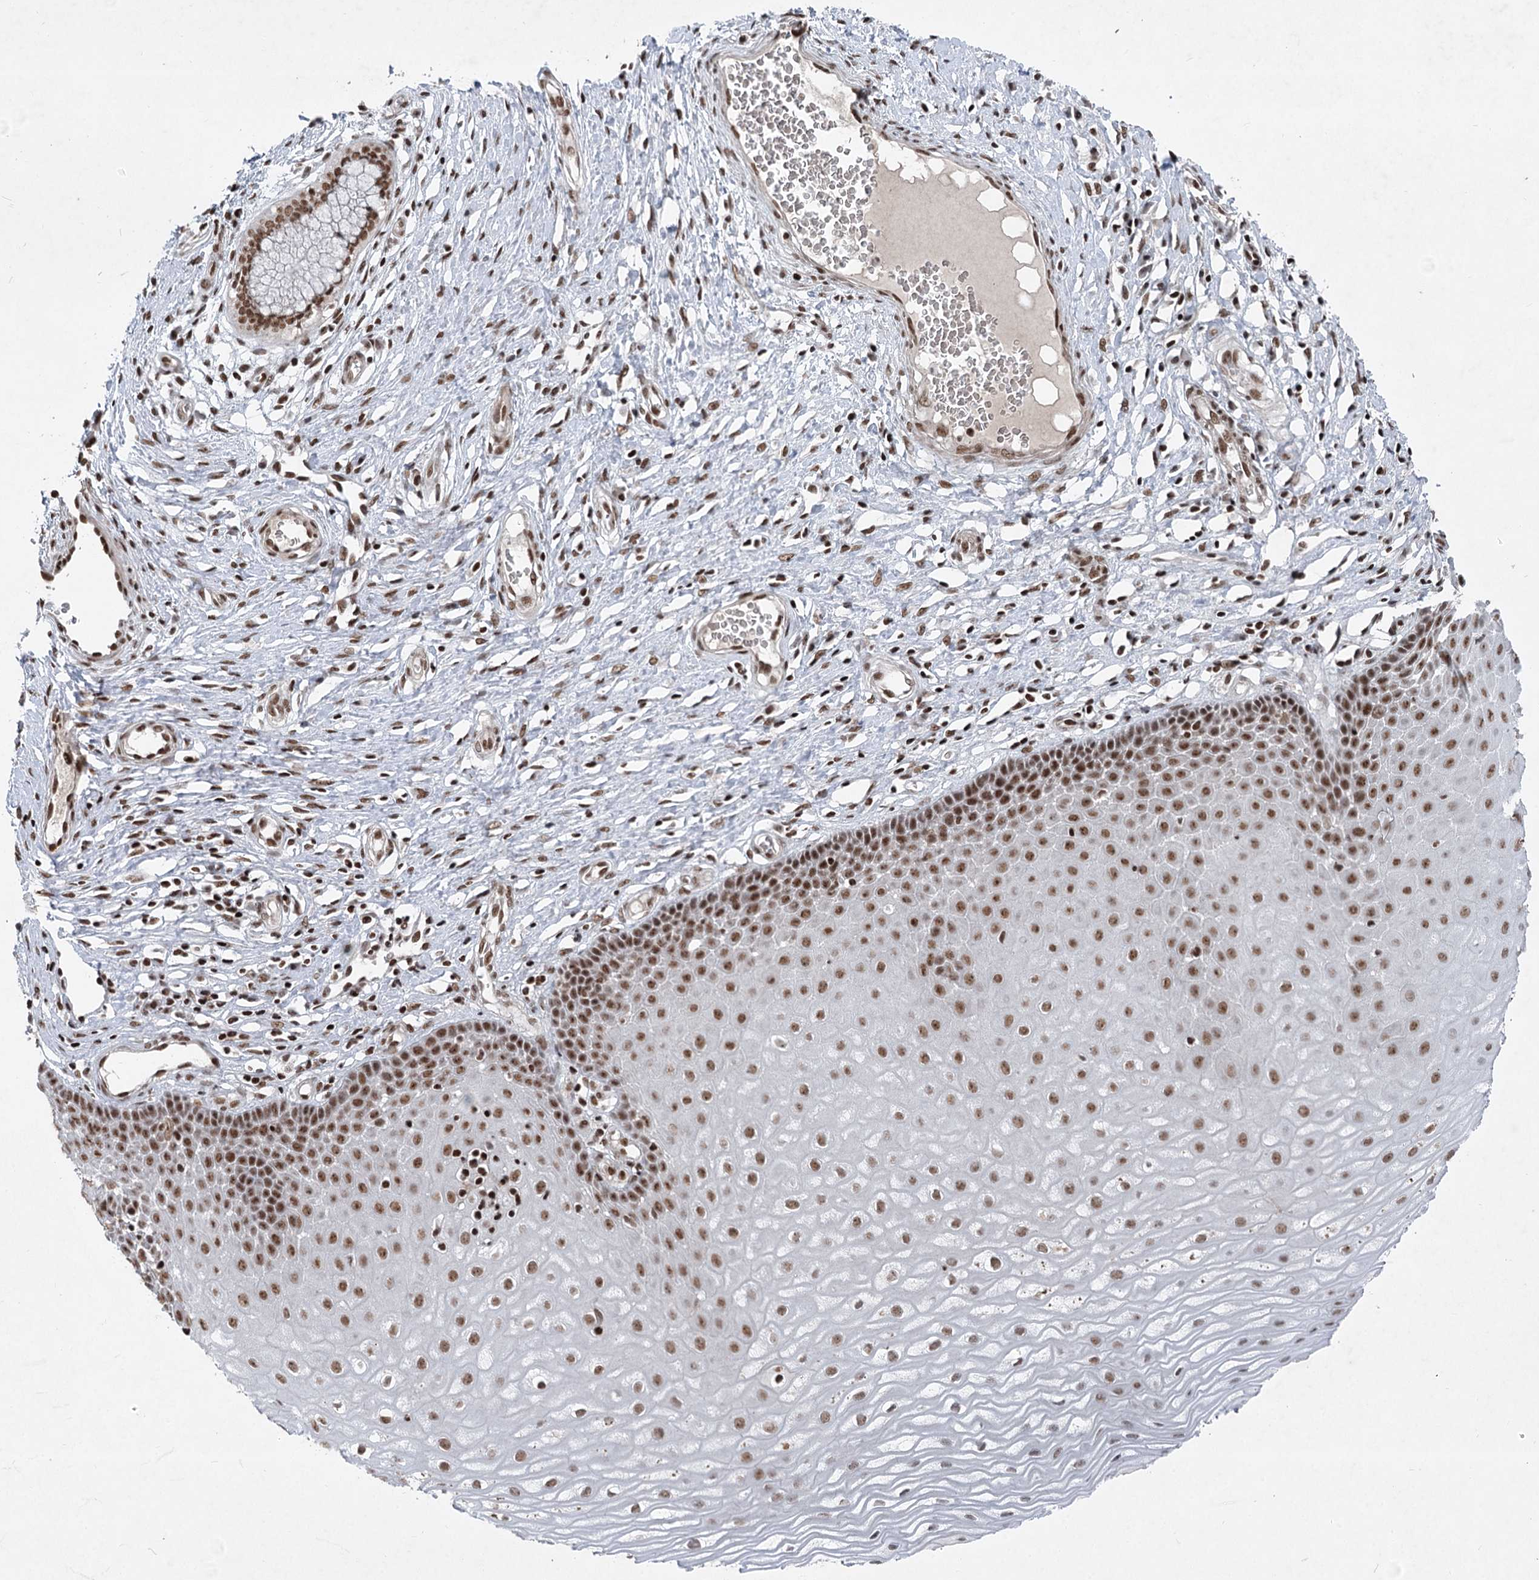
{"staining": {"intensity": "strong", "quantity": ">75%", "location": "nuclear"}, "tissue": "cervix", "cell_type": "Glandular cells", "image_type": "normal", "snomed": [{"axis": "morphology", "description": "Normal tissue, NOS"}, {"axis": "topography", "description": "Cervix"}], "caption": "Benign cervix reveals strong nuclear staining in about >75% of glandular cells.", "gene": "CGGBP1", "patient": {"sex": "female", "age": 55}}